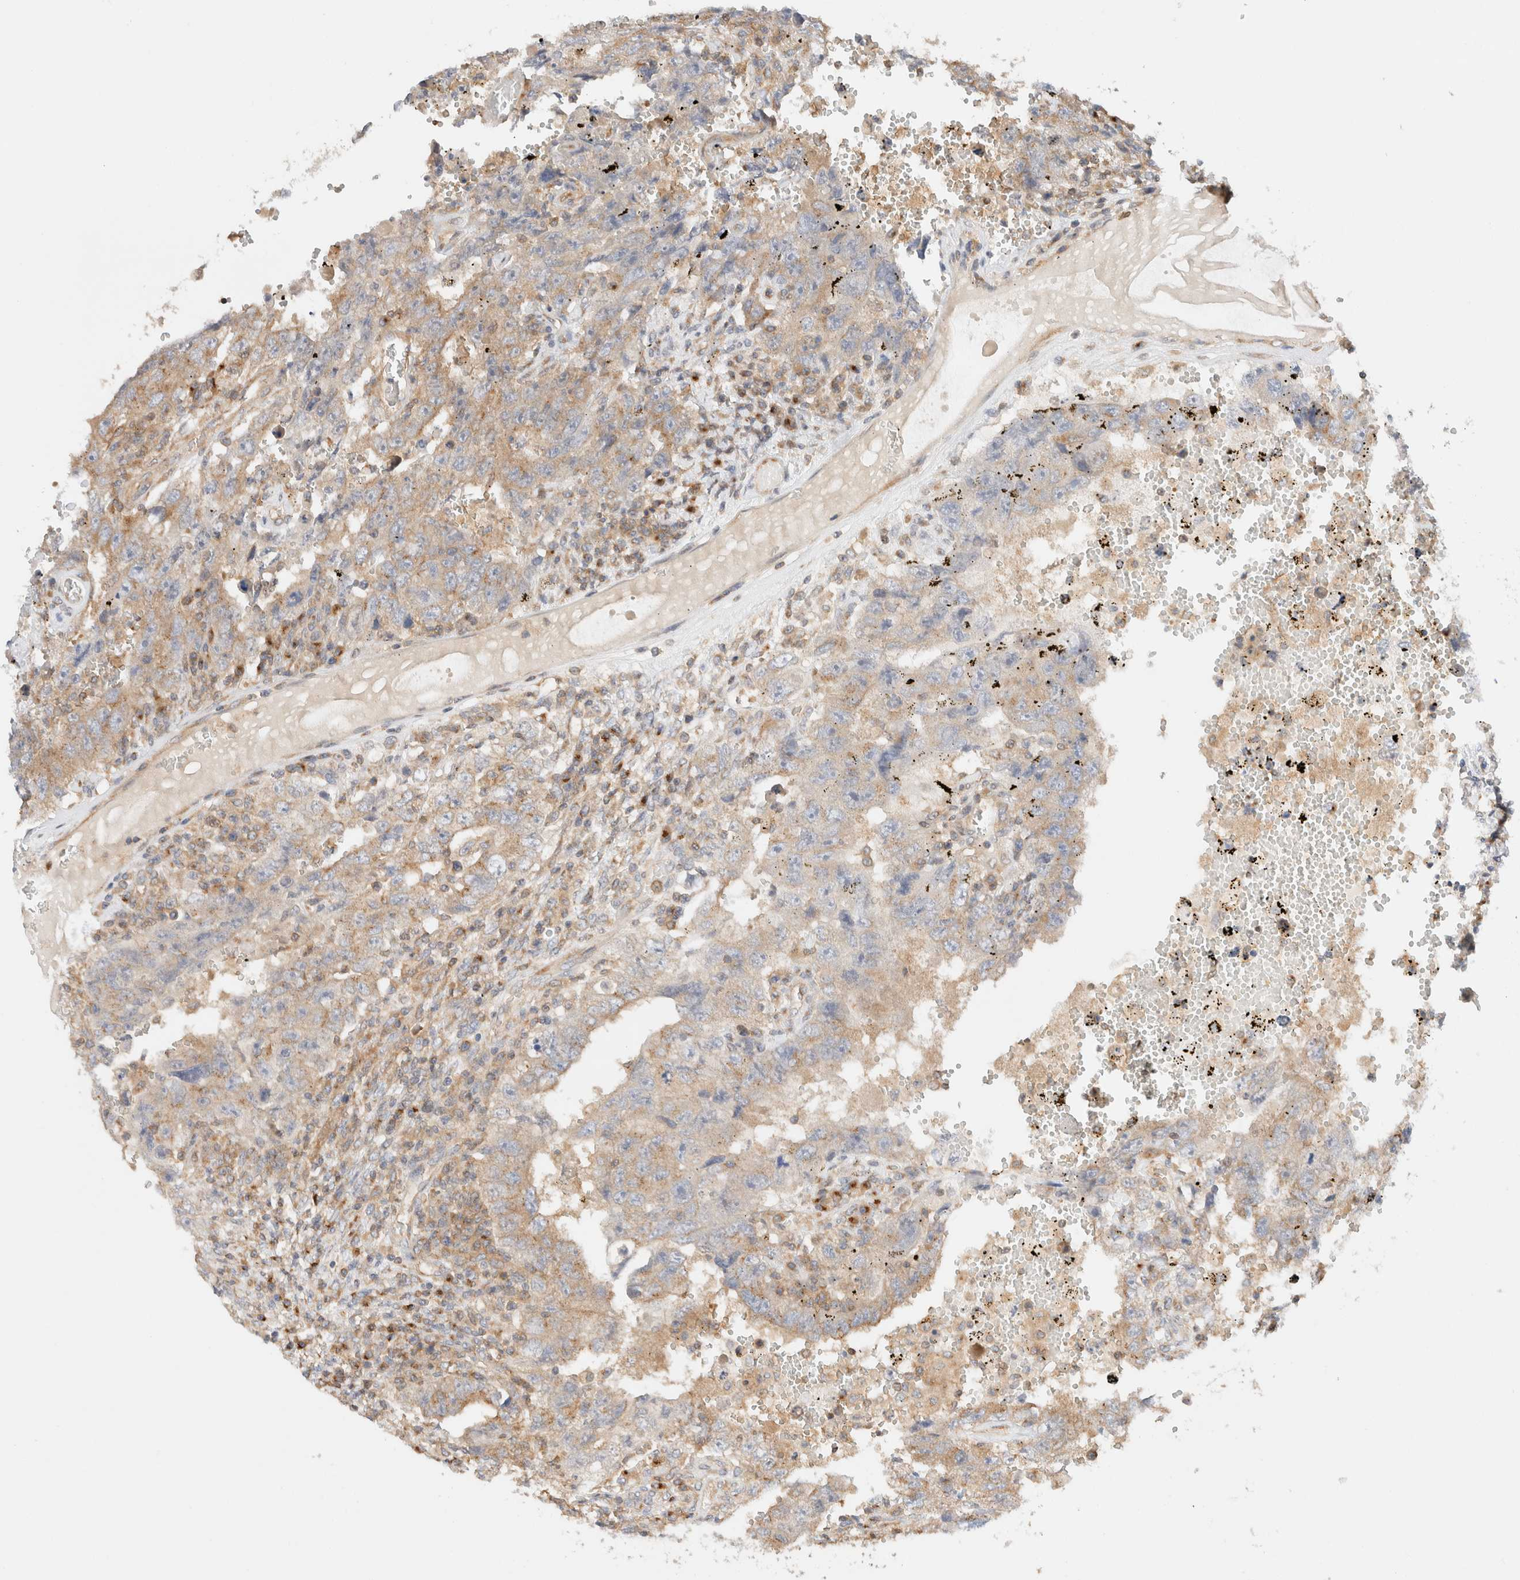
{"staining": {"intensity": "weak", "quantity": "25%-75%", "location": "cytoplasmic/membranous"}, "tissue": "testis cancer", "cell_type": "Tumor cells", "image_type": "cancer", "snomed": [{"axis": "morphology", "description": "Carcinoma, Embryonal, NOS"}, {"axis": "topography", "description": "Testis"}], "caption": "High-magnification brightfield microscopy of embryonal carcinoma (testis) stained with DAB (3,3'-diaminobenzidine) (brown) and counterstained with hematoxylin (blue). tumor cells exhibit weak cytoplasmic/membranous positivity is appreciated in about25%-75% of cells.", "gene": "RABEP1", "patient": {"sex": "male", "age": 26}}